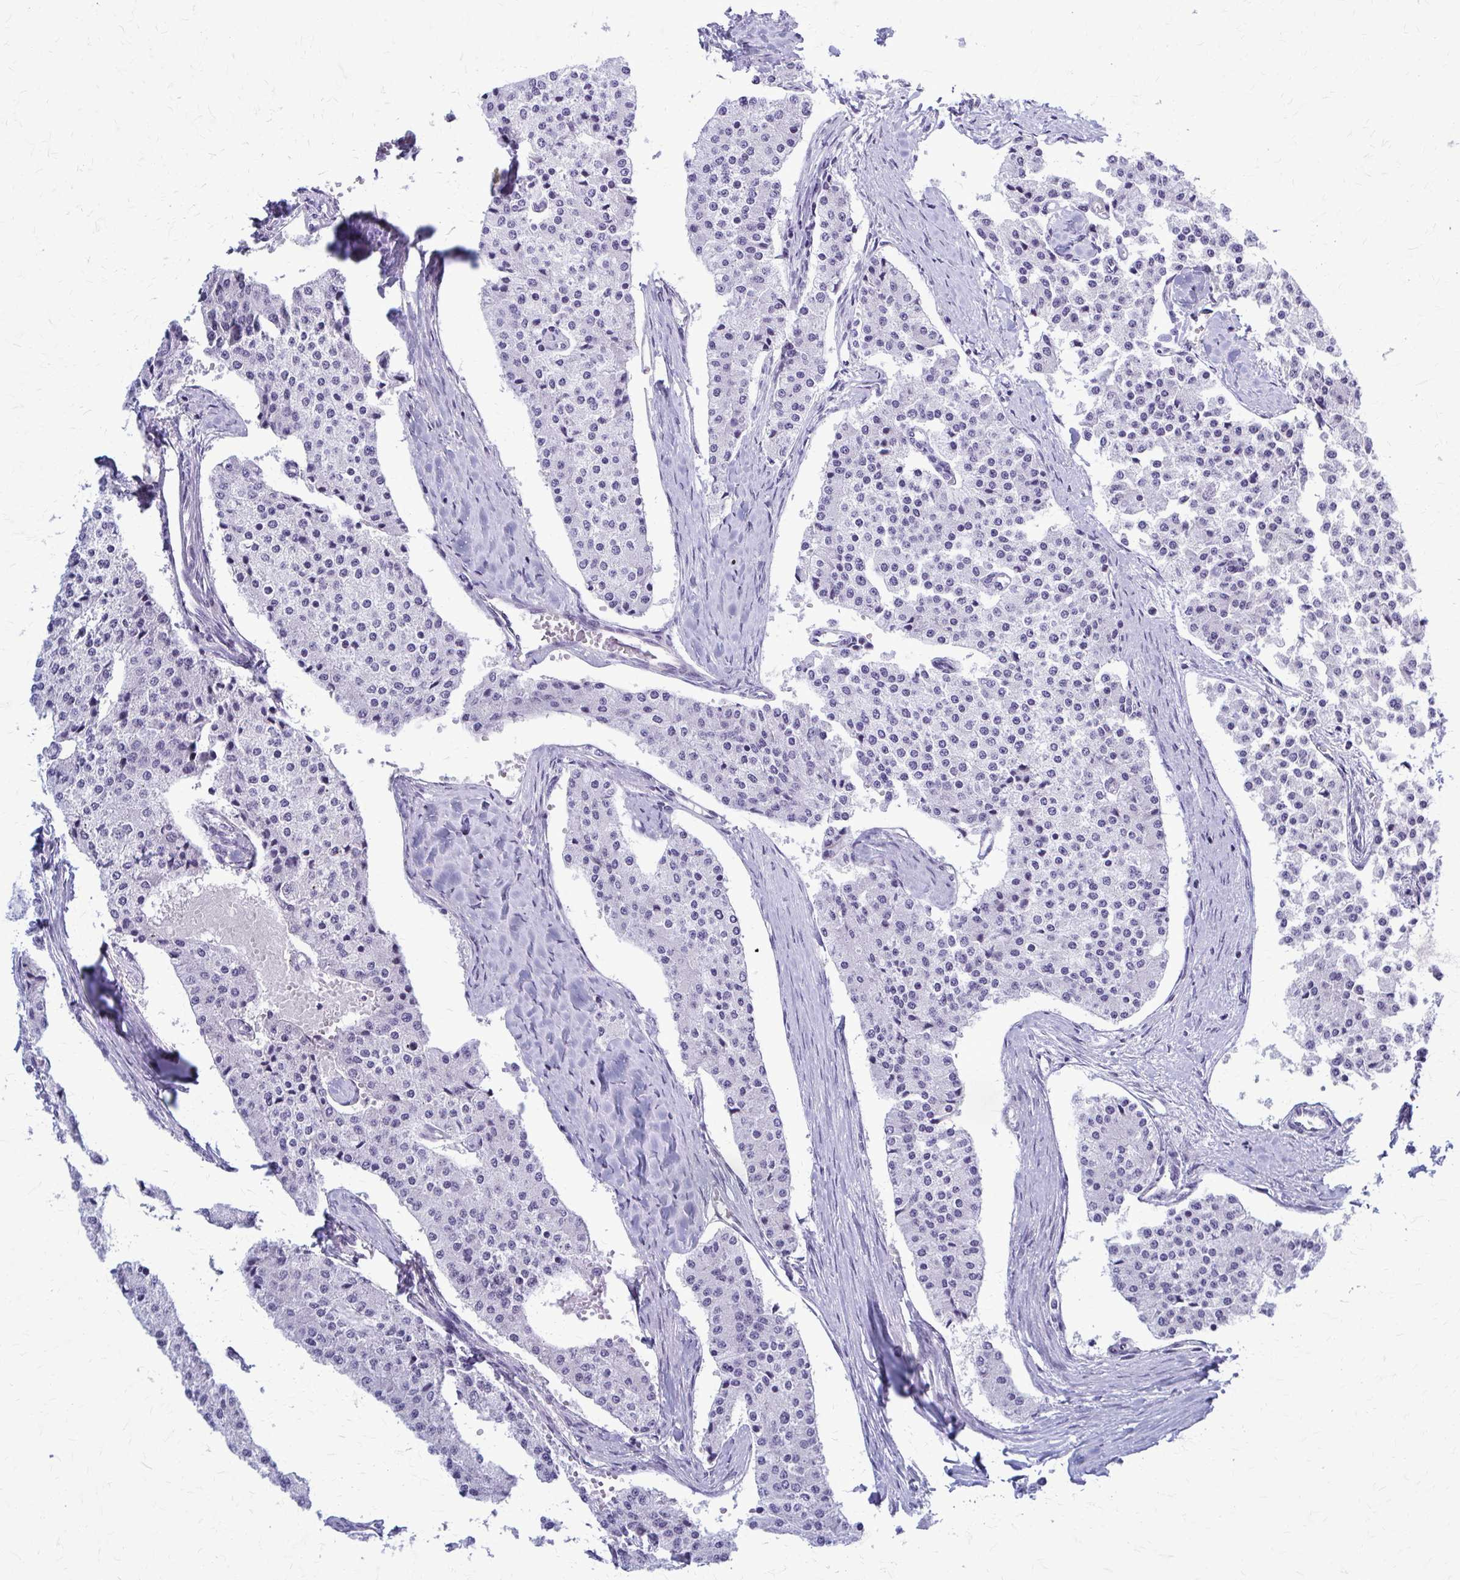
{"staining": {"intensity": "negative", "quantity": "none", "location": "none"}, "tissue": "carcinoid", "cell_type": "Tumor cells", "image_type": "cancer", "snomed": [{"axis": "morphology", "description": "Carcinoid, malignant, NOS"}, {"axis": "topography", "description": "Colon"}], "caption": "There is no significant staining in tumor cells of carcinoid.", "gene": "GFAP", "patient": {"sex": "female", "age": 52}}